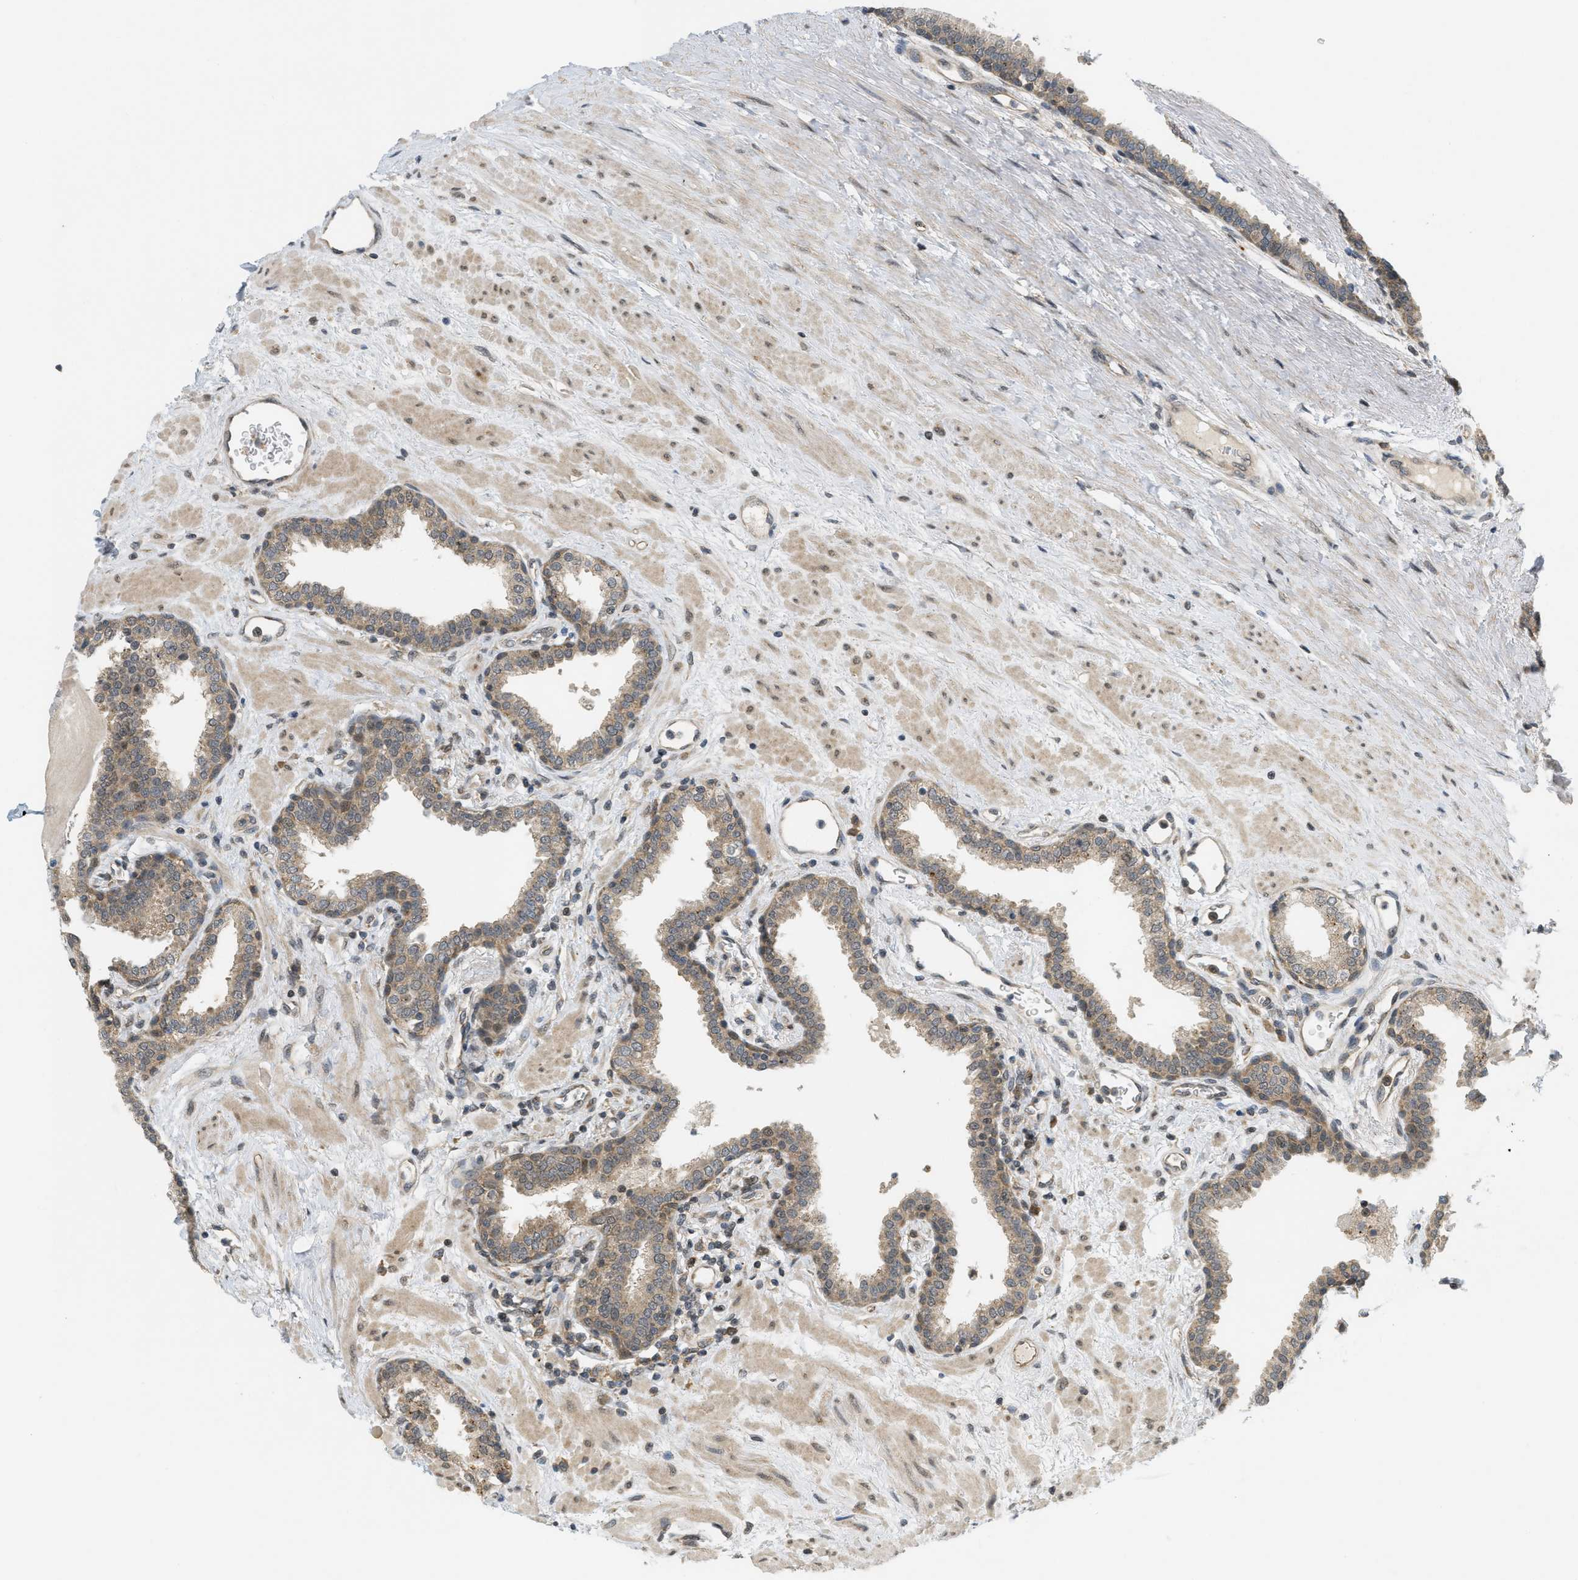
{"staining": {"intensity": "weak", "quantity": ">75%", "location": "cytoplasmic/membranous"}, "tissue": "prostate", "cell_type": "Glandular cells", "image_type": "normal", "snomed": [{"axis": "morphology", "description": "Normal tissue, NOS"}, {"axis": "topography", "description": "Prostate"}], "caption": "A brown stain shows weak cytoplasmic/membranous staining of a protein in glandular cells of normal human prostate. Nuclei are stained in blue.", "gene": "PRKD1", "patient": {"sex": "male", "age": 51}}